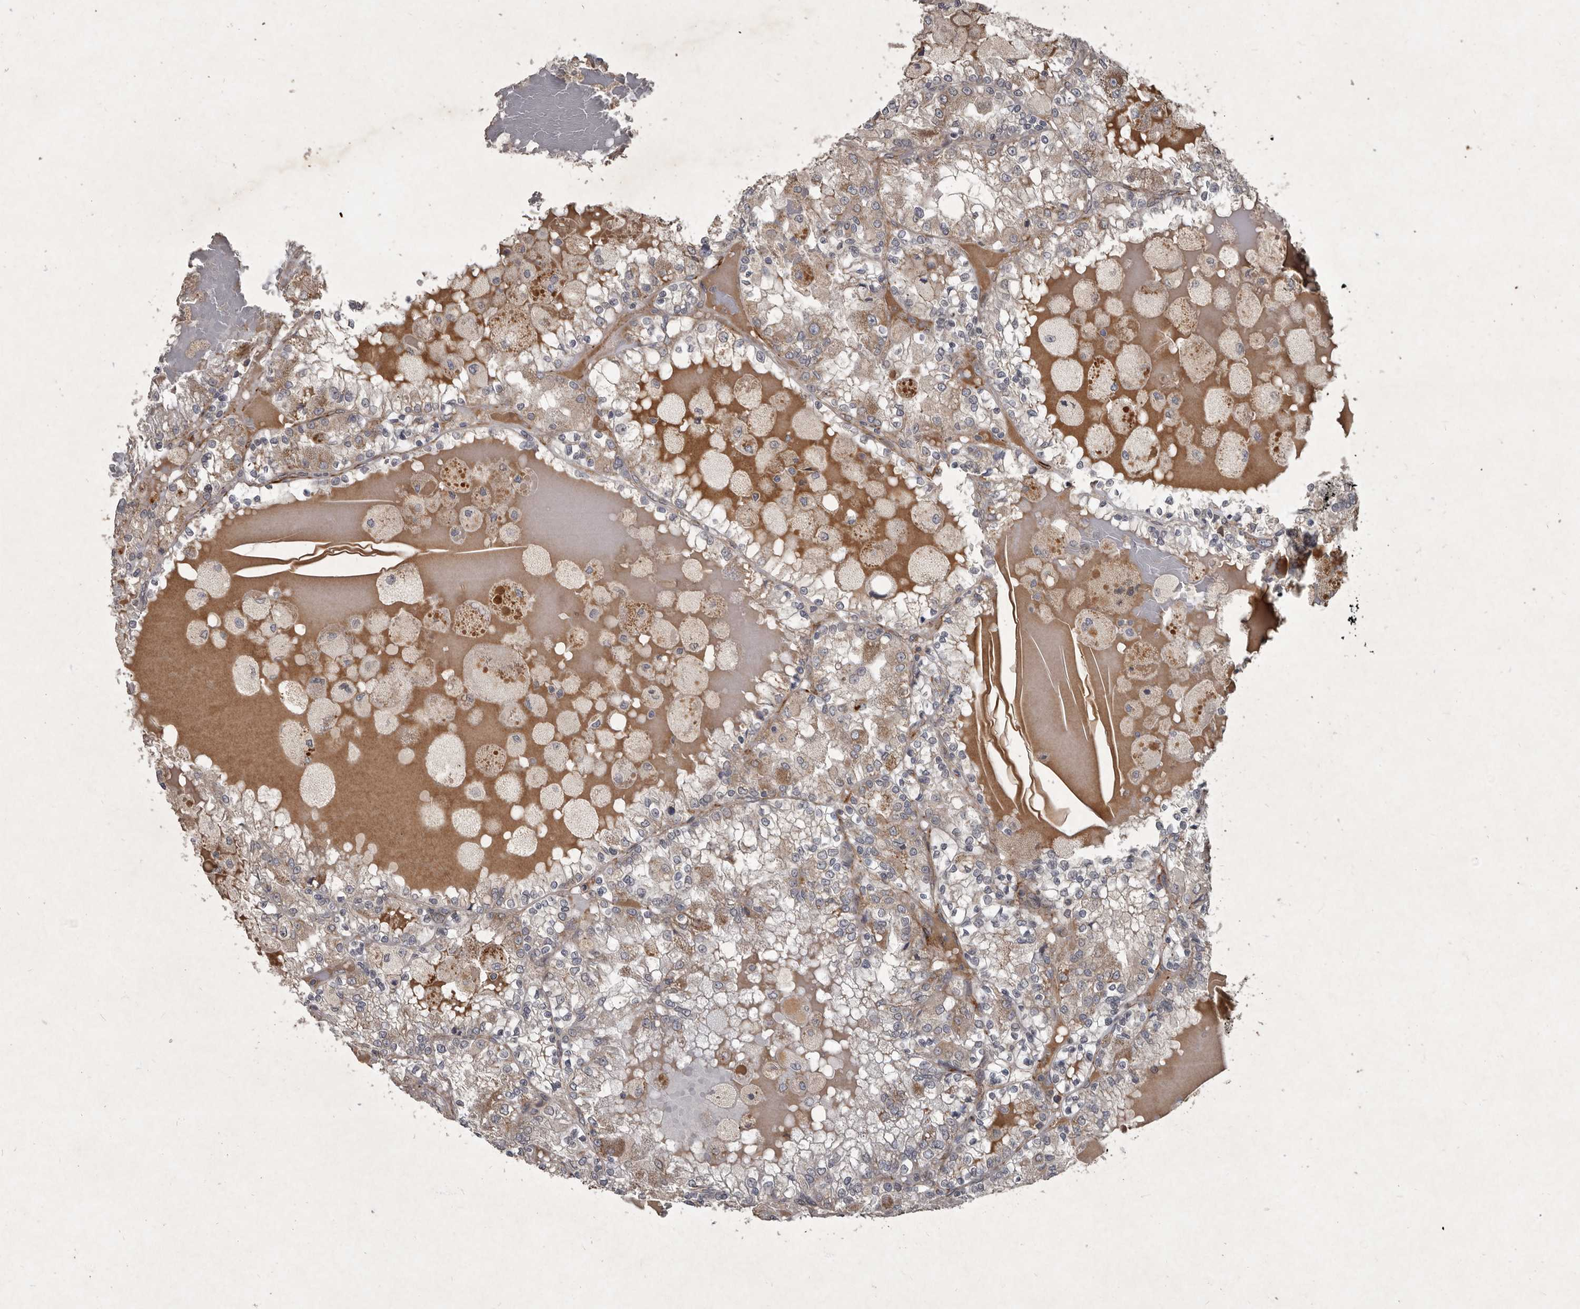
{"staining": {"intensity": "weak", "quantity": "25%-75%", "location": "cytoplasmic/membranous"}, "tissue": "renal cancer", "cell_type": "Tumor cells", "image_type": "cancer", "snomed": [{"axis": "morphology", "description": "Adenocarcinoma, NOS"}, {"axis": "topography", "description": "Kidney"}], "caption": "Brown immunohistochemical staining in renal cancer (adenocarcinoma) exhibits weak cytoplasmic/membranous positivity in about 25%-75% of tumor cells.", "gene": "MRPS15", "patient": {"sex": "female", "age": 56}}